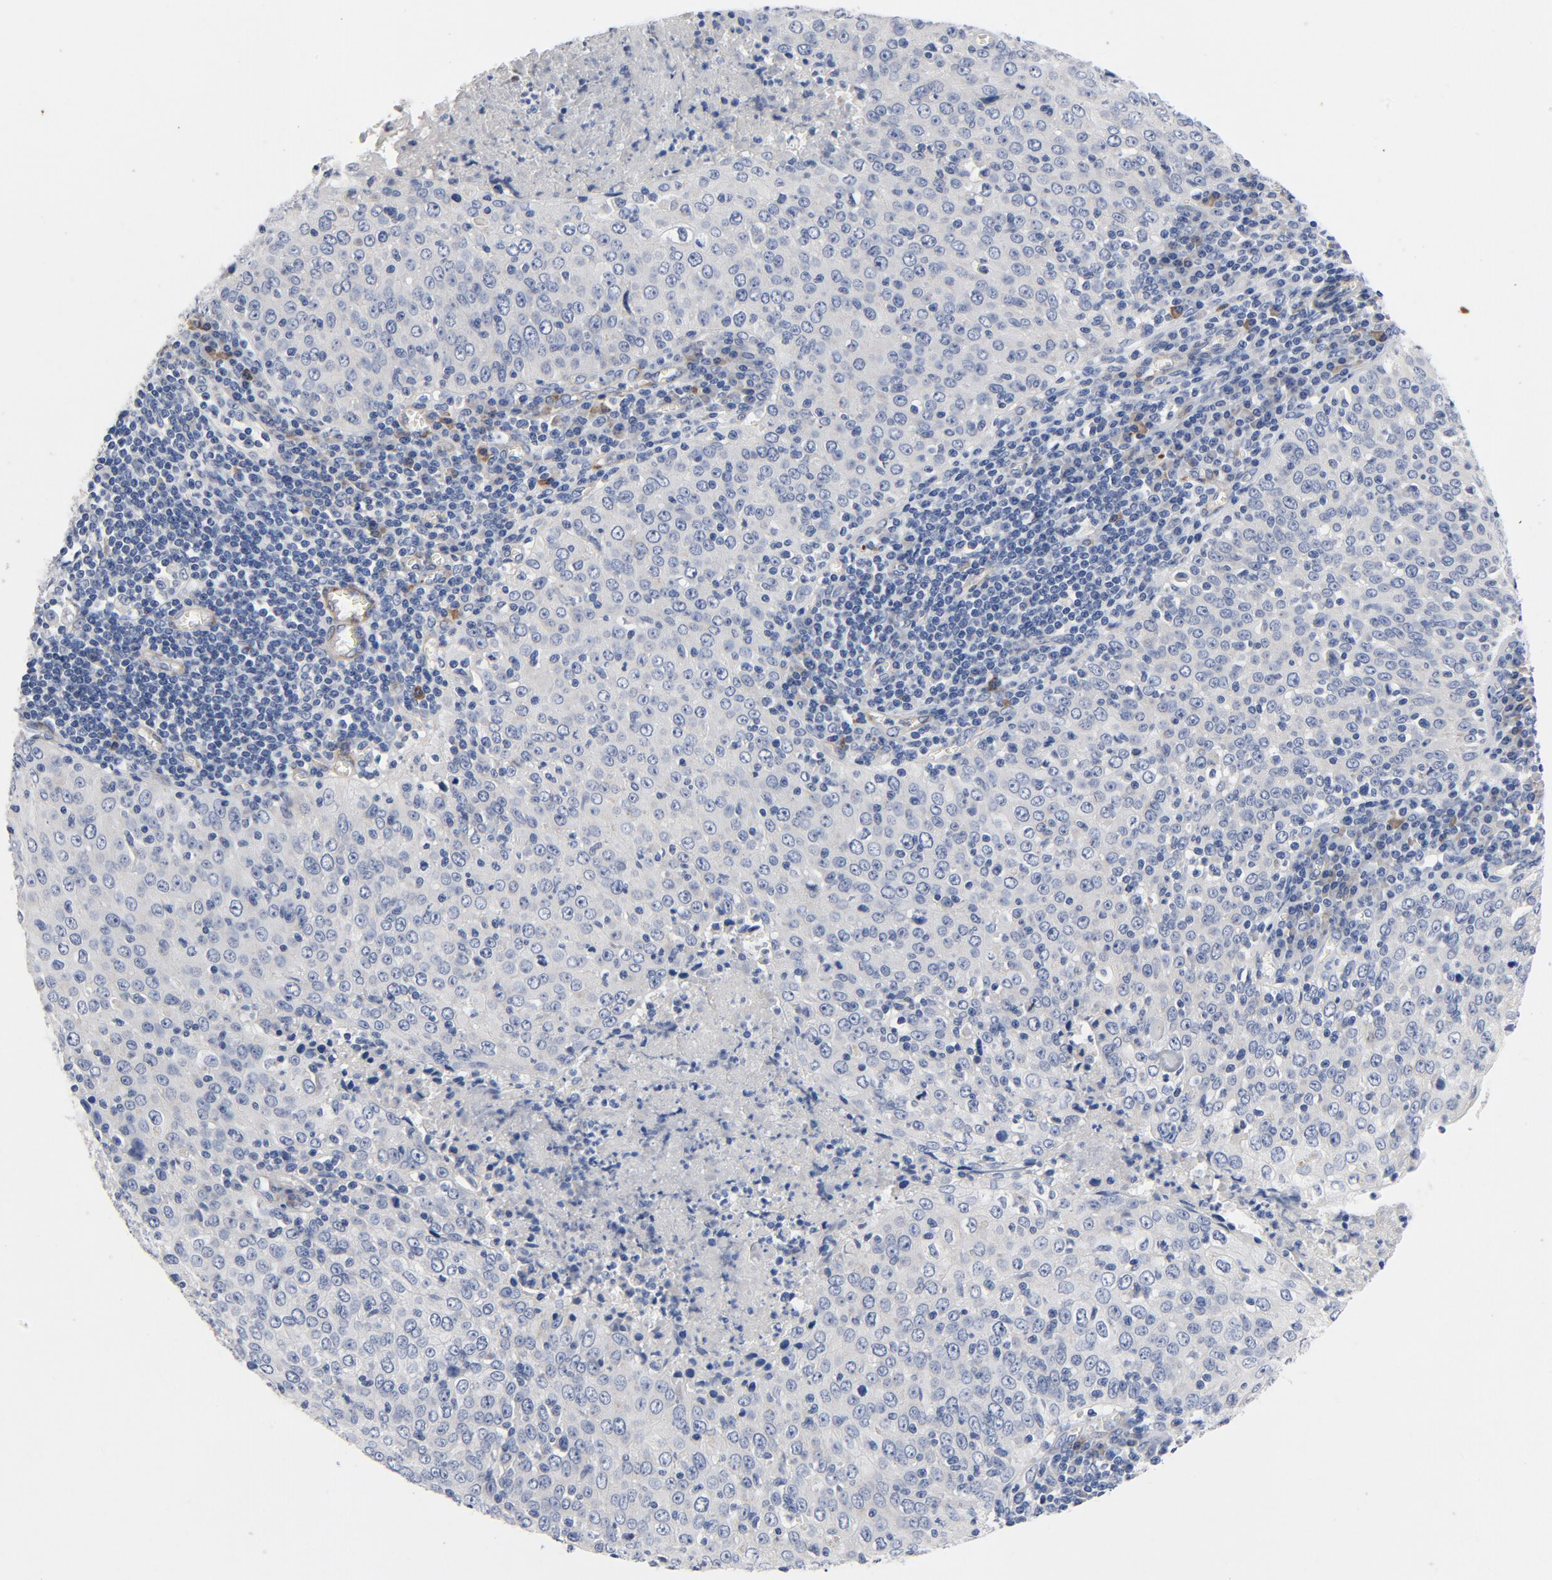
{"staining": {"intensity": "negative", "quantity": "none", "location": "none"}, "tissue": "cervical cancer", "cell_type": "Tumor cells", "image_type": "cancer", "snomed": [{"axis": "morphology", "description": "Squamous cell carcinoma, NOS"}, {"axis": "topography", "description": "Cervix"}], "caption": "DAB immunohistochemical staining of human cervical squamous cell carcinoma exhibits no significant staining in tumor cells.", "gene": "LAMC1", "patient": {"sex": "female", "age": 27}}